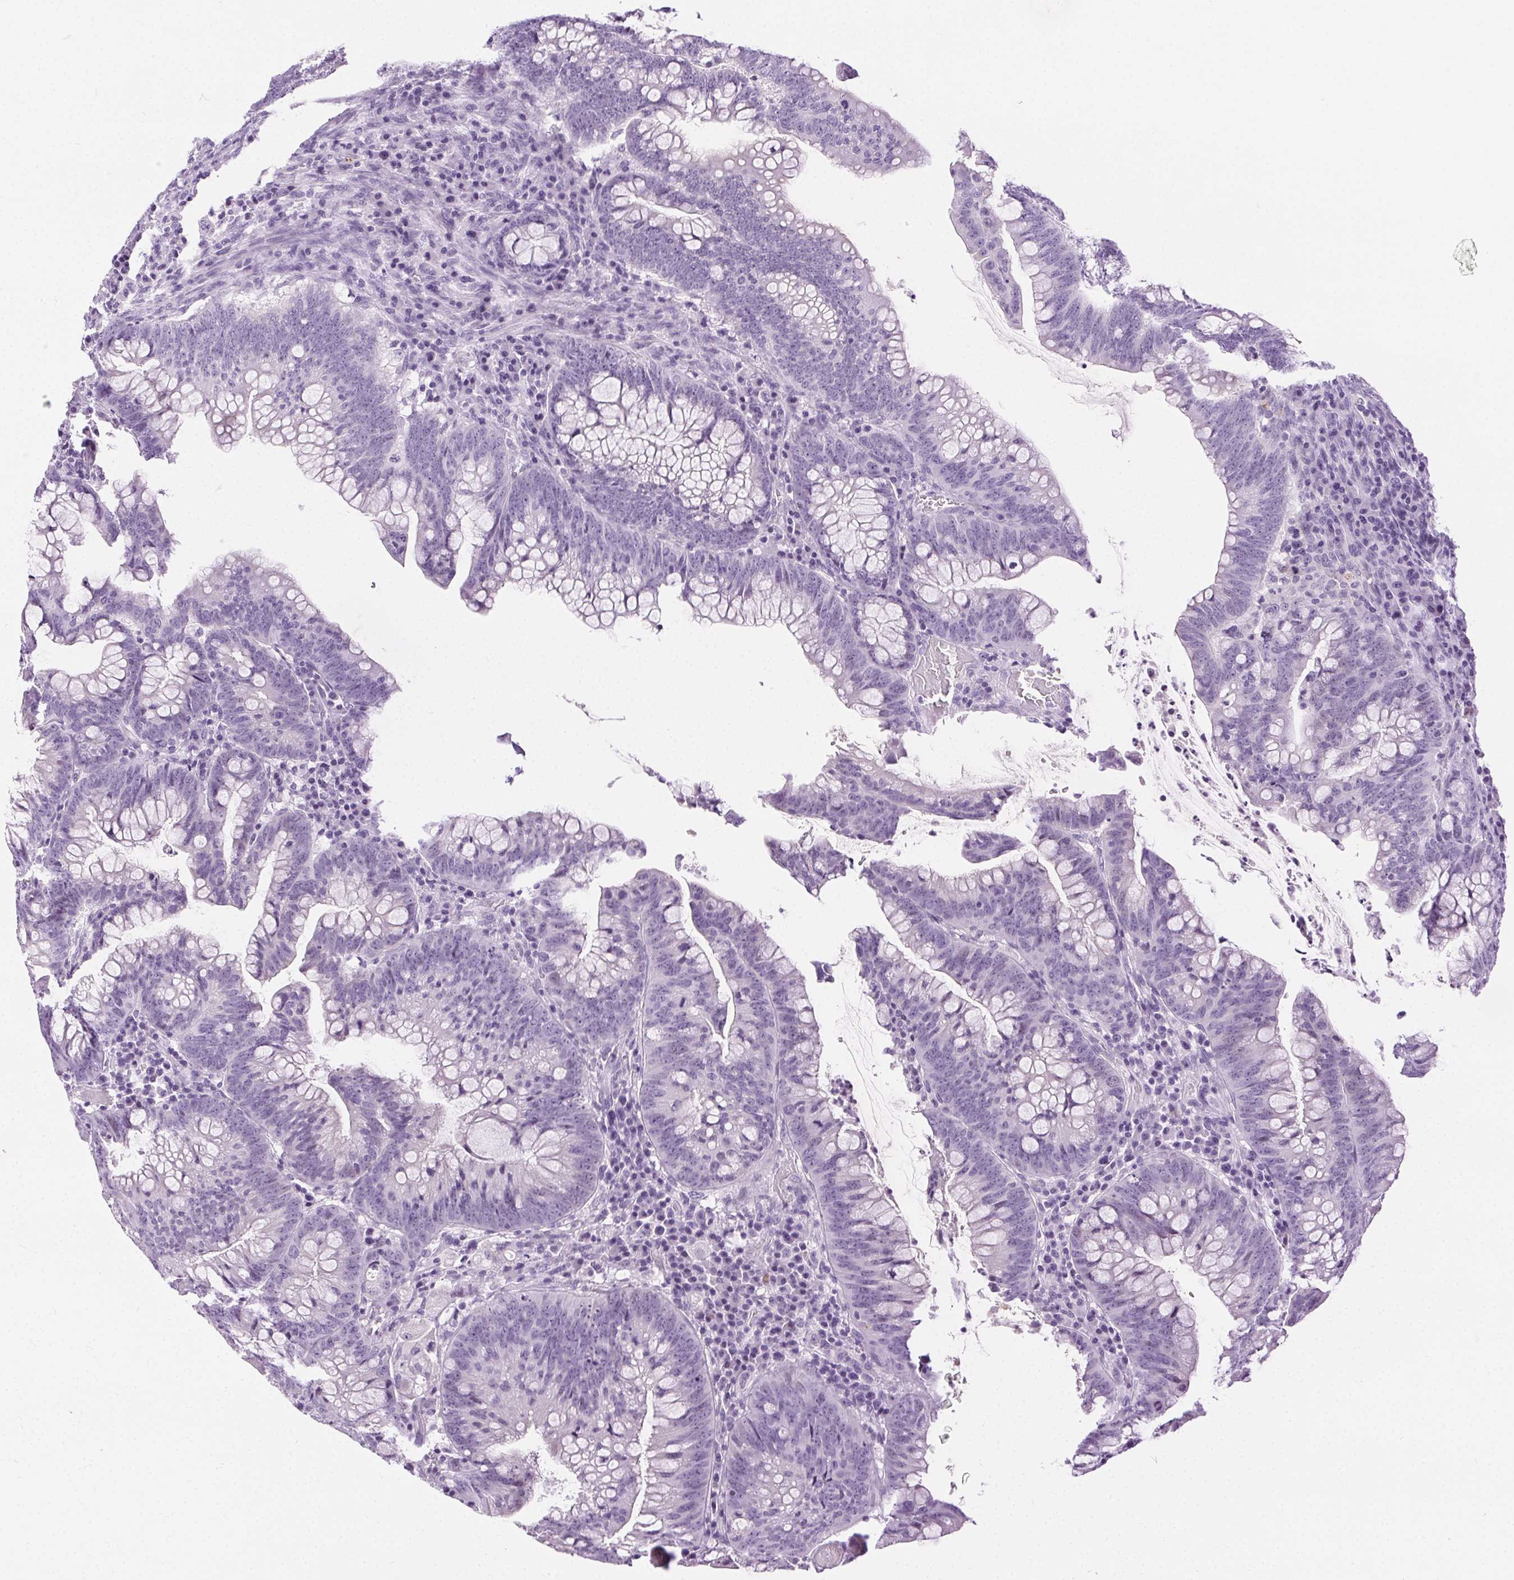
{"staining": {"intensity": "negative", "quantity": "none", "location": "none"}, "tissue": "colorectal cancer", "cell_type": "Tumor cells", "image_type": "cancer", "snomed": [{"axis": "morphology", "description": "Adenocarcinoma, NOS"}, {"axis": "topography", "description": "Colon"}], "caption": "Tumor cells are negative for brown protein staining in adenocarcinoma (colorectal).", "gene": "C20orf85", "patient": {"sex": "male", "age": 62}}